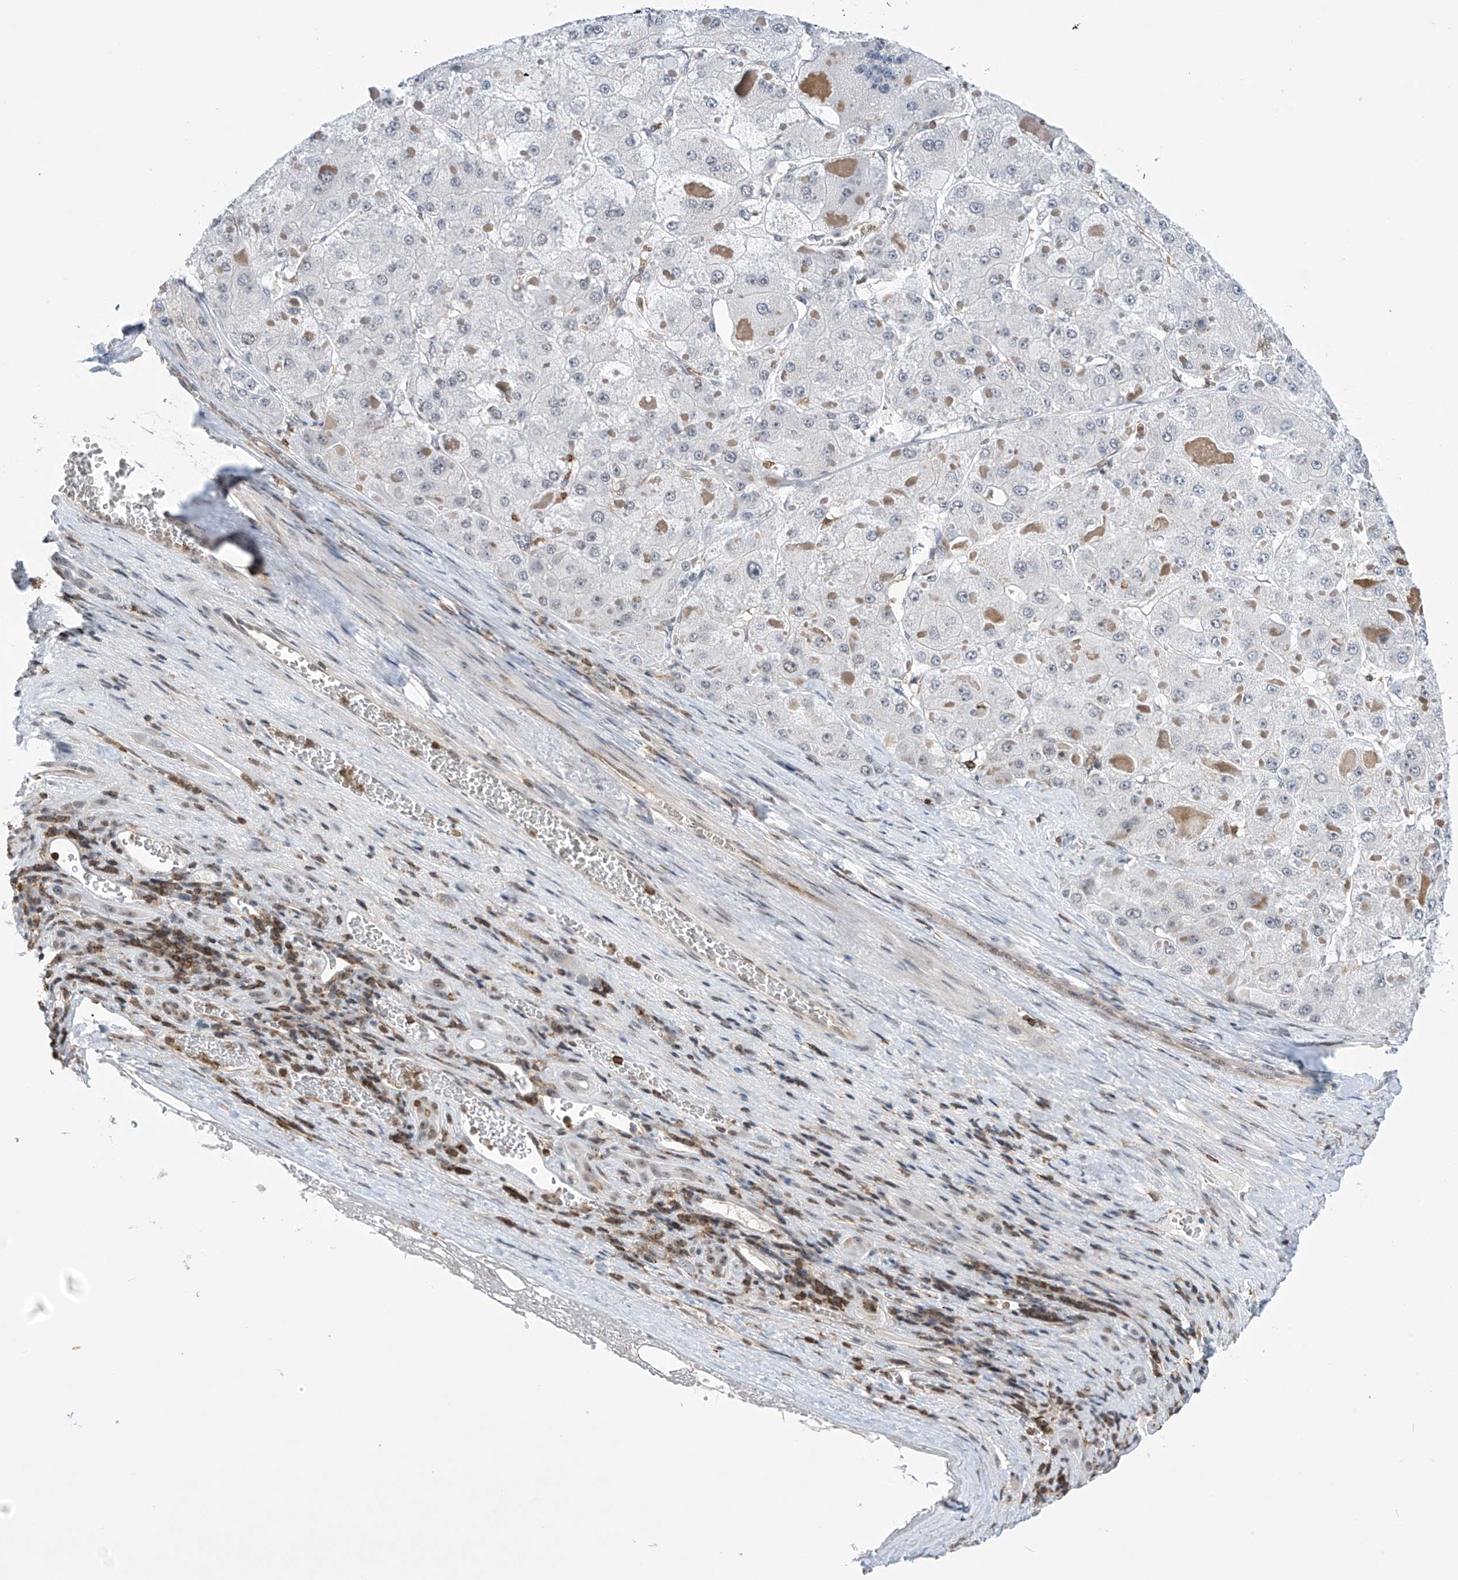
{"staining": {"intensity": "negative", "quantity": "none", "location": "none"}, "tissue": "liver cancer", "cell_type": "Tumor cells", "image_type": "cancer", "snomed": [{"axis": "morphology", "description": "Carcinoma, Hepatocellular, NOS"}, {"axis": "topography", "description": "Liver"}], "caption": "The histopathology image shows no significant expression in tumor cells of hepatocellular carcinoma (liver).", "gene": "MSL3", "patient": {"sex": "female", "age": 73}}